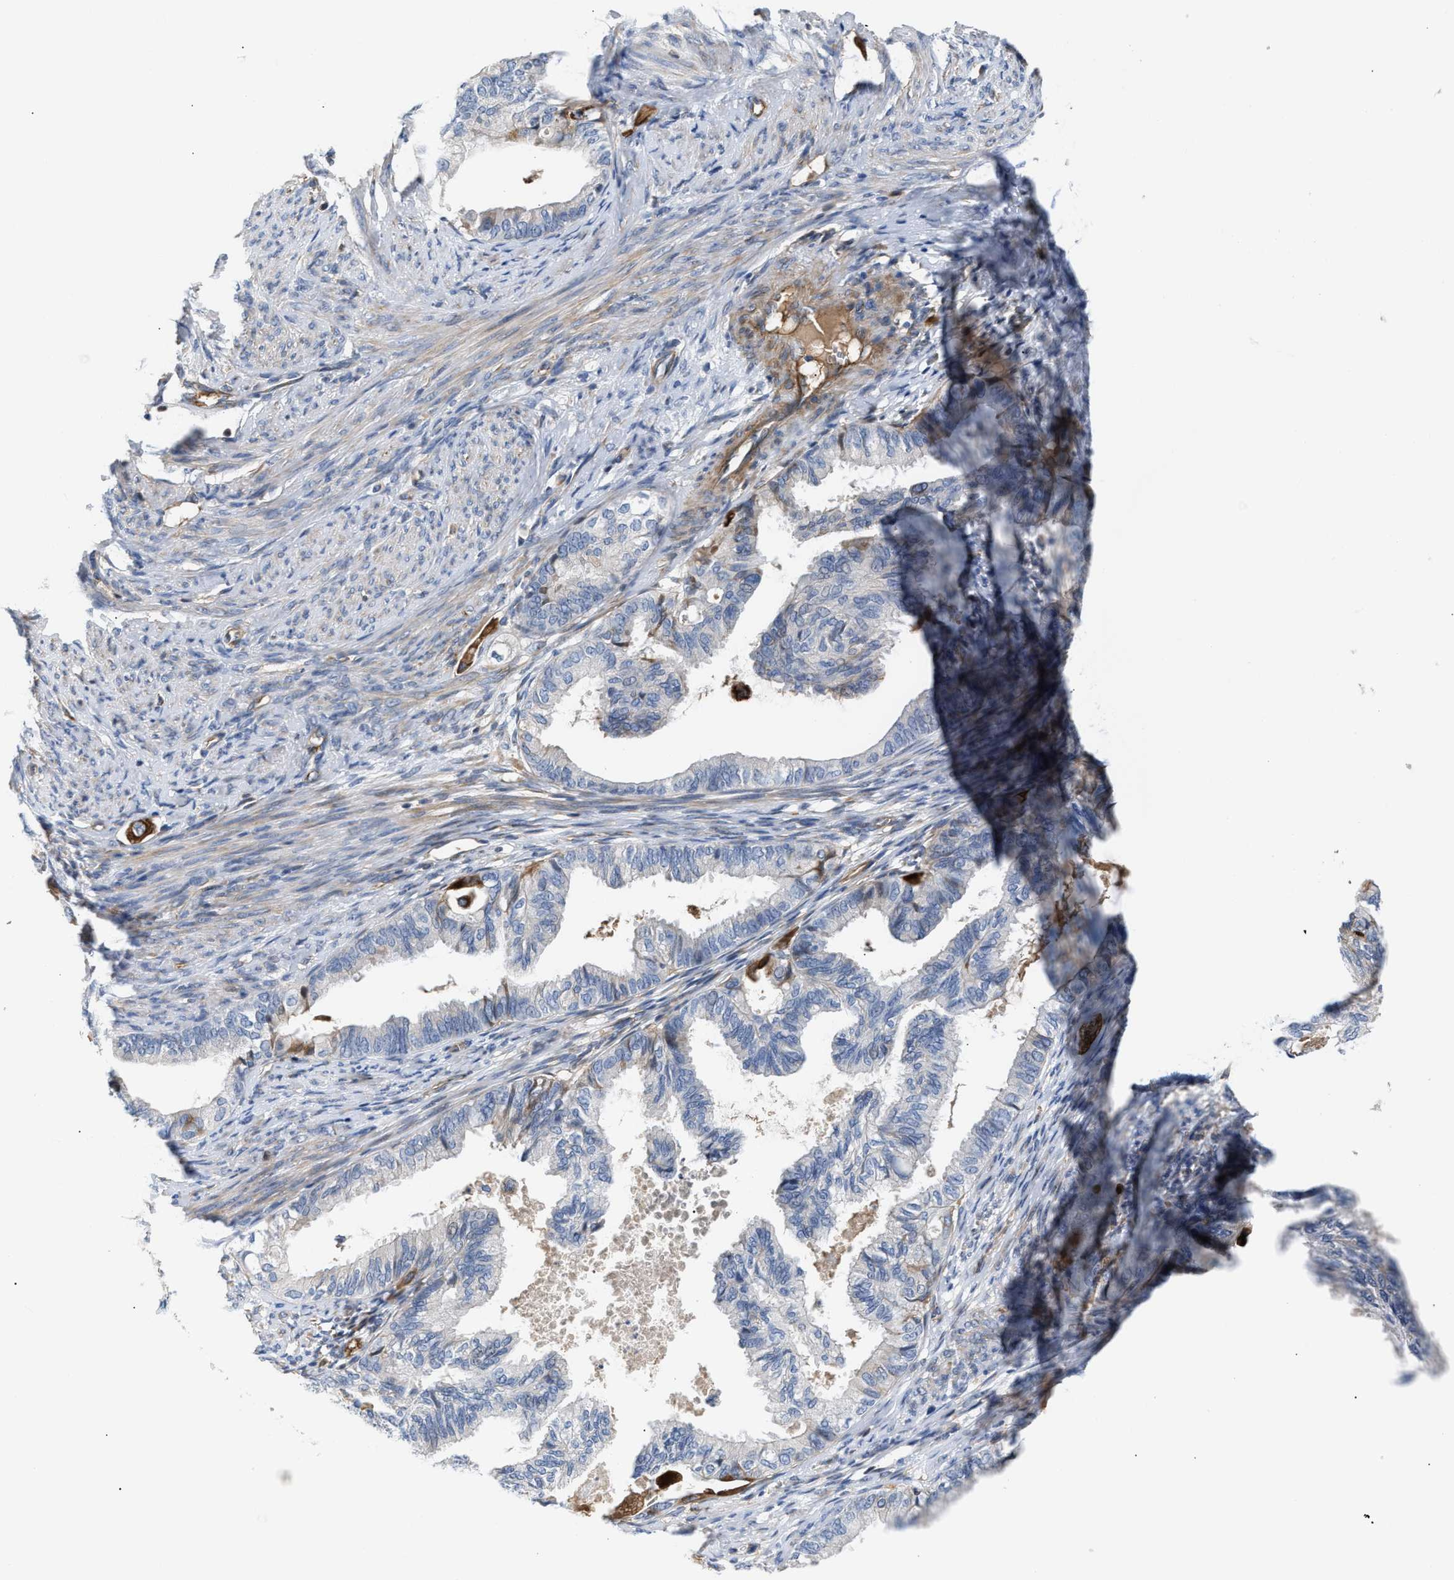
{"staining": {"intensity": "negative", "quantity": "none", "location": "none"}, "tissue": "cervical cancer", "cell_type": "Tumor cells", "image_type": "cancer", "snomed": [{"axis": "morphology", "description": "Normal tissue, NOS"}, {"axis": "morphology", "description": "Adenocarcinoma, NOS"}, {"axis": "topography", "description": "Cervix"}, {"axis": "topography", "description": "Endometrium"}], "caption": "Human cervical cancer (adenocarcinoma) stained for a protein using IHC exhibits no expression in tumor cells.", "gene": "TFPI", "patient": {"sex": "female", "age": 86}}